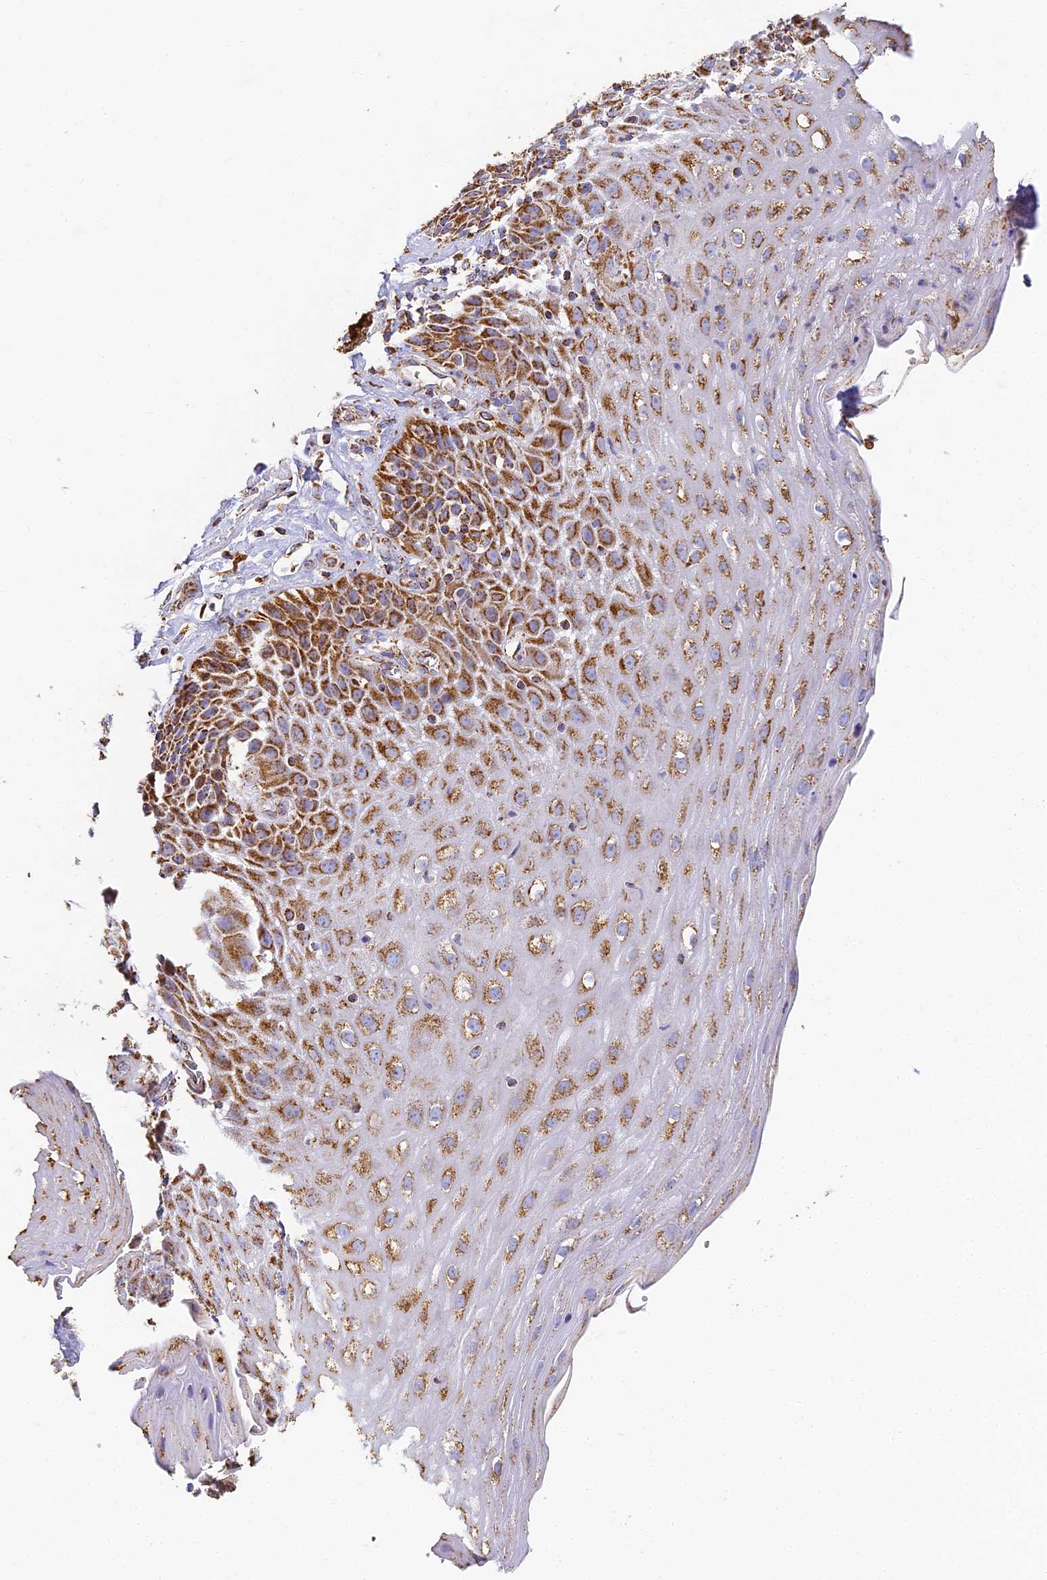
{"staining": {"intensity": "strong", "quantity": ">75%", "location": "cytoplasmic/membranous"}, "tissue": "esophagus", "cell_type": "Squamous epithelial cells", "image_type": "normal", "snomed": [{"axis": "morphology", "description": "Normal tissue, NOS"}, {"axis": "topography", "description": "Esophagus"}], "caption": "IHC image of unremarkable esophagus: esophagus stained using IHC demonstrates high levels of strong protein expression localized specifically in the cytoplasmic/membranous of squamous epithelial cells, appearing as a cytoplasmic/membranous brown color.", "gene": "COX6C", "patient": {"sex": "female", "age": 61}}